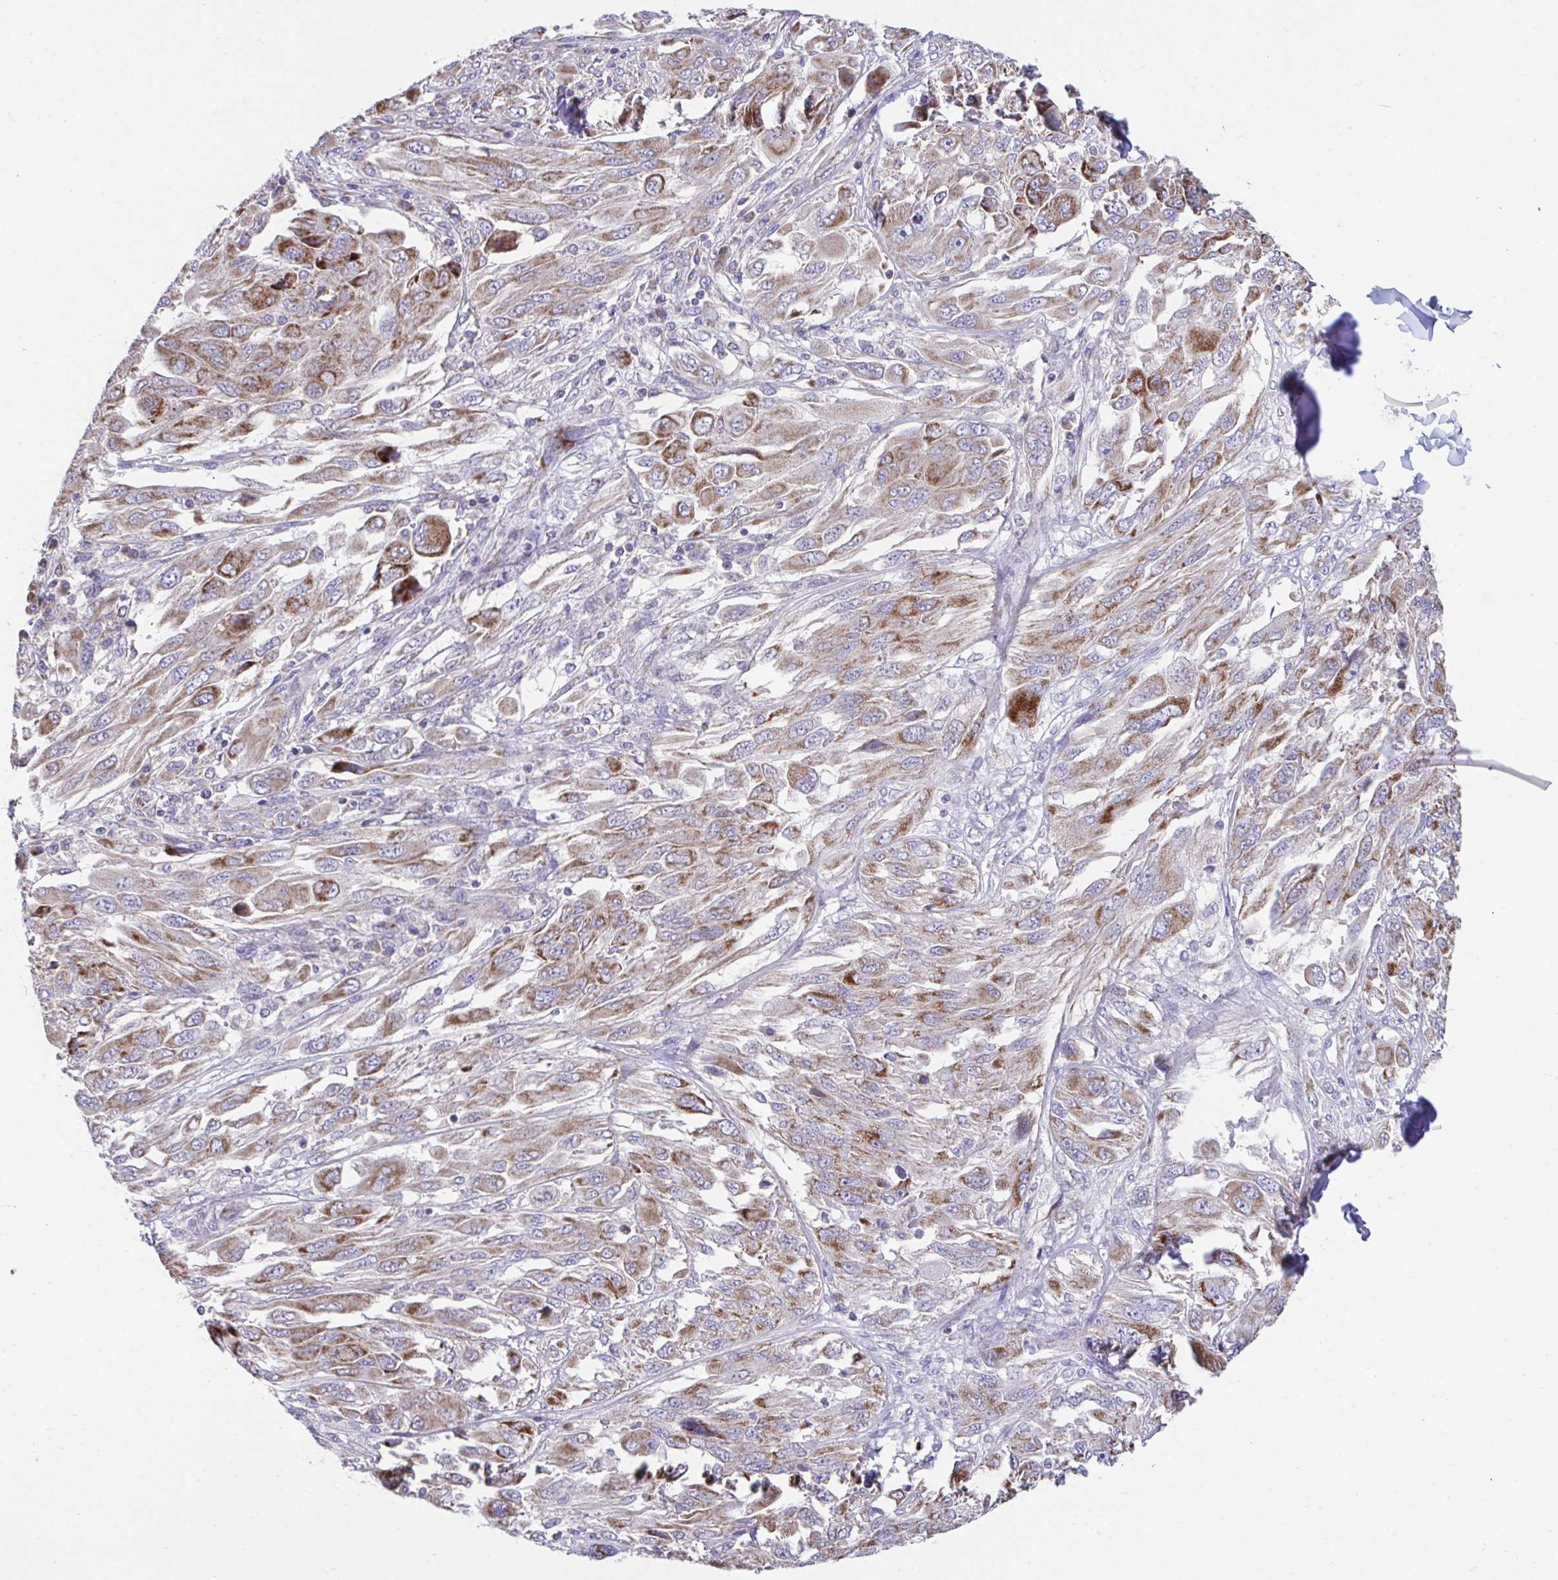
{"staining": {"intensity": "moderate", "quantity": ">75%", "location": "cytoplasmic/membranous"}, "tissue": "melanoma", "cell_type": "Tumor cells", "image_type": "cancer", "snomed": [{"axis": "morphology", "description": "Malignant melanoma, NOS"}, {"axis": "topography", "description": "Skin"}], "caption": "Protein staining exhibits moderate cytoplasmic/membranous positivity in about >75% of tumor cells in melanoma.", "gene": "LINGO4", "patient": {"sex": "female", "age": 91}}